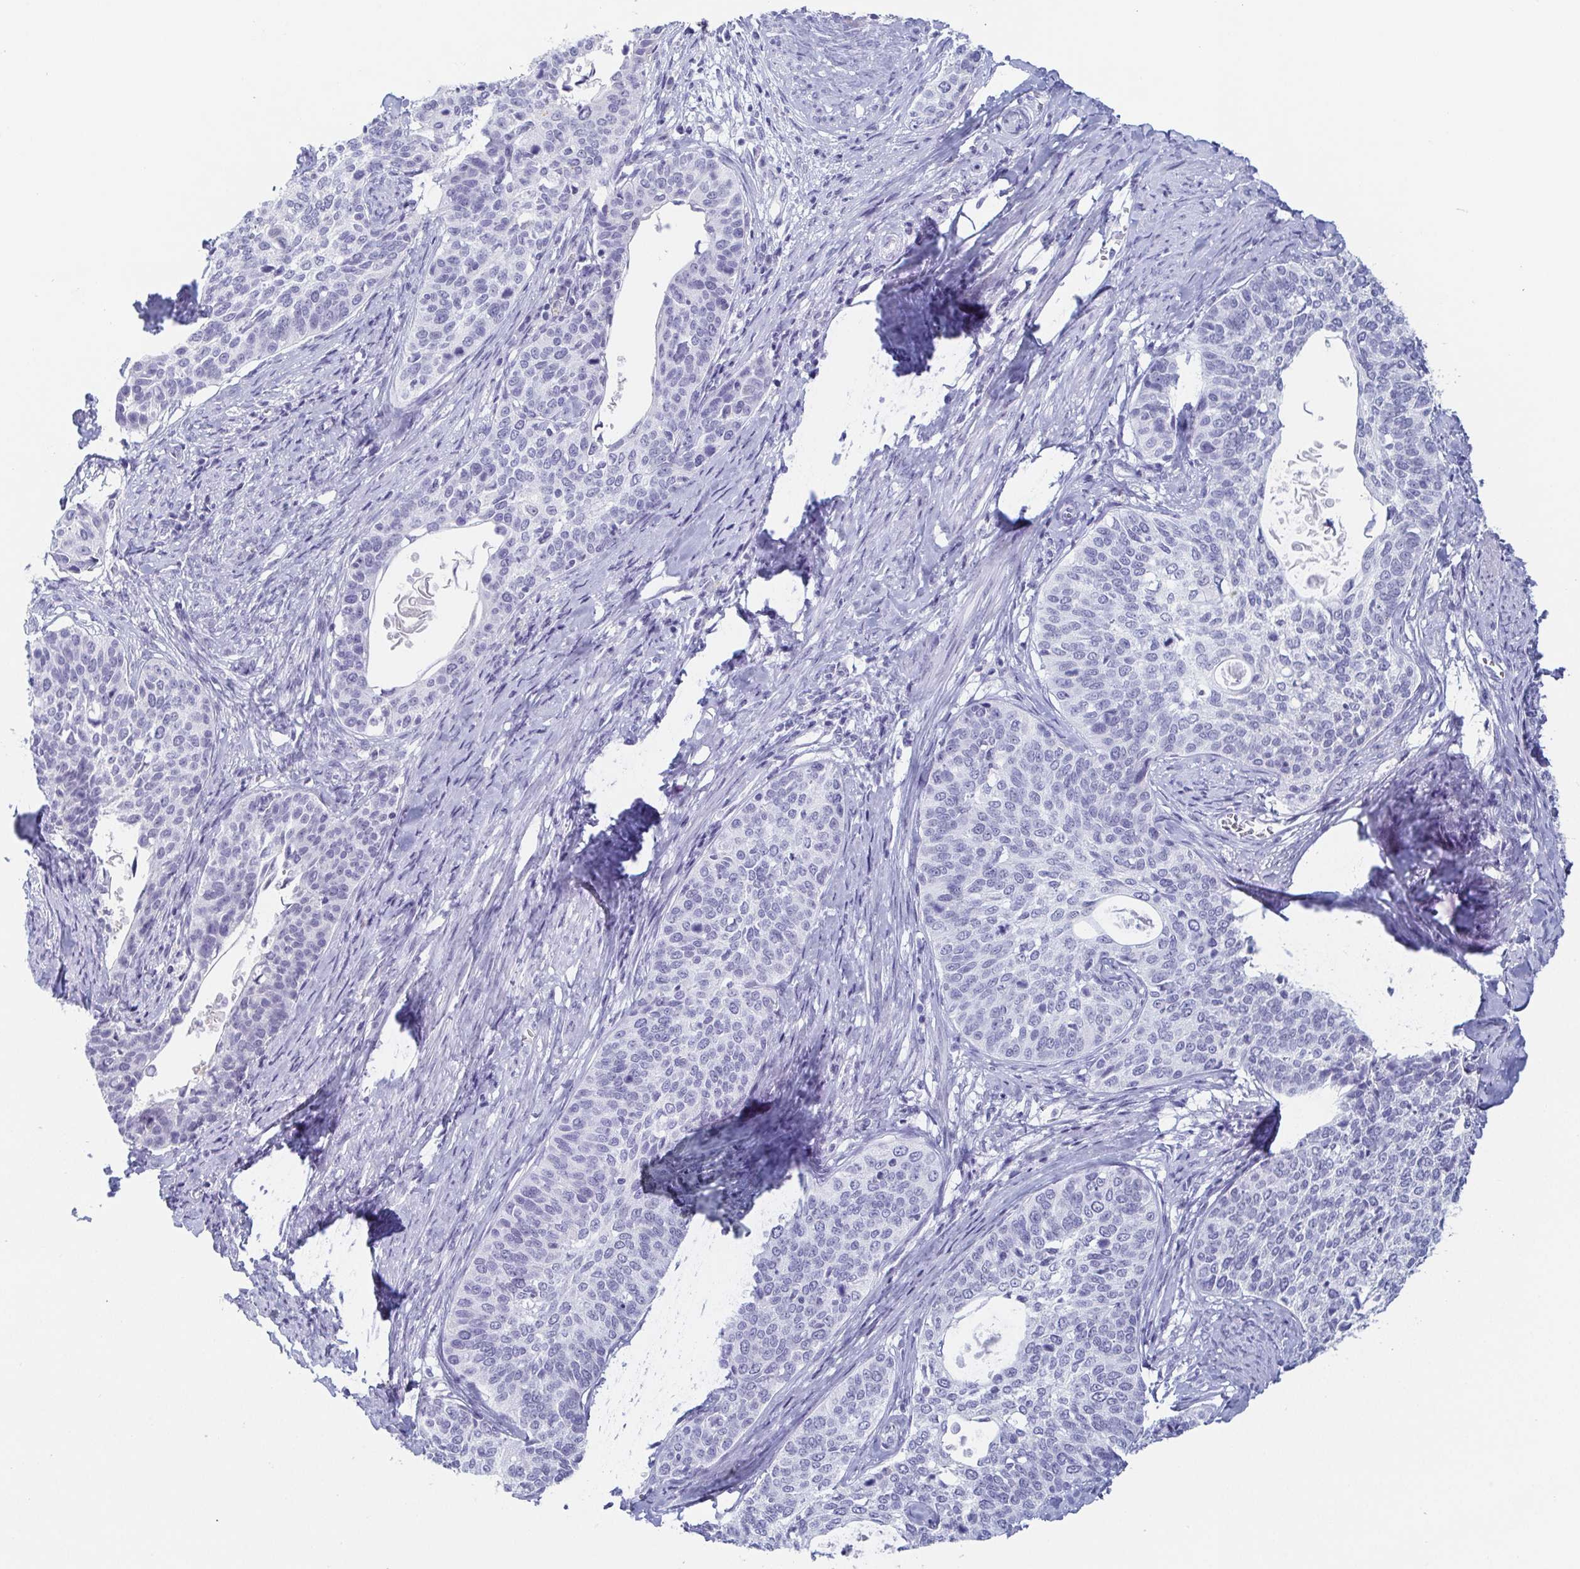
{"staining": {"intensity": "negative", "quantity": "none", "location": "none"}, "tissue": "cervical cancer", "cell_type": "Tumor cells", "image_type": "cancer", "snomed": [{"axis": "morphology", "description": "Squamous cell carcinoma, NOS"}, {"axis": "topography", "description": "Cervix"}], "caption": "DAB (3,3'-diaminobenzidine) immunohistochemical staining of cervical squamous cell carcinoma displays no significant positivity in tumor cells. (Stains: DAB (3,3'-diaminobenzidine) IHC with hematoxylin counter stain, Microscopy: brightfield microscopy at high magnification).", "gene": "REG4", "patient": {"sex": "female", "age": 69}}